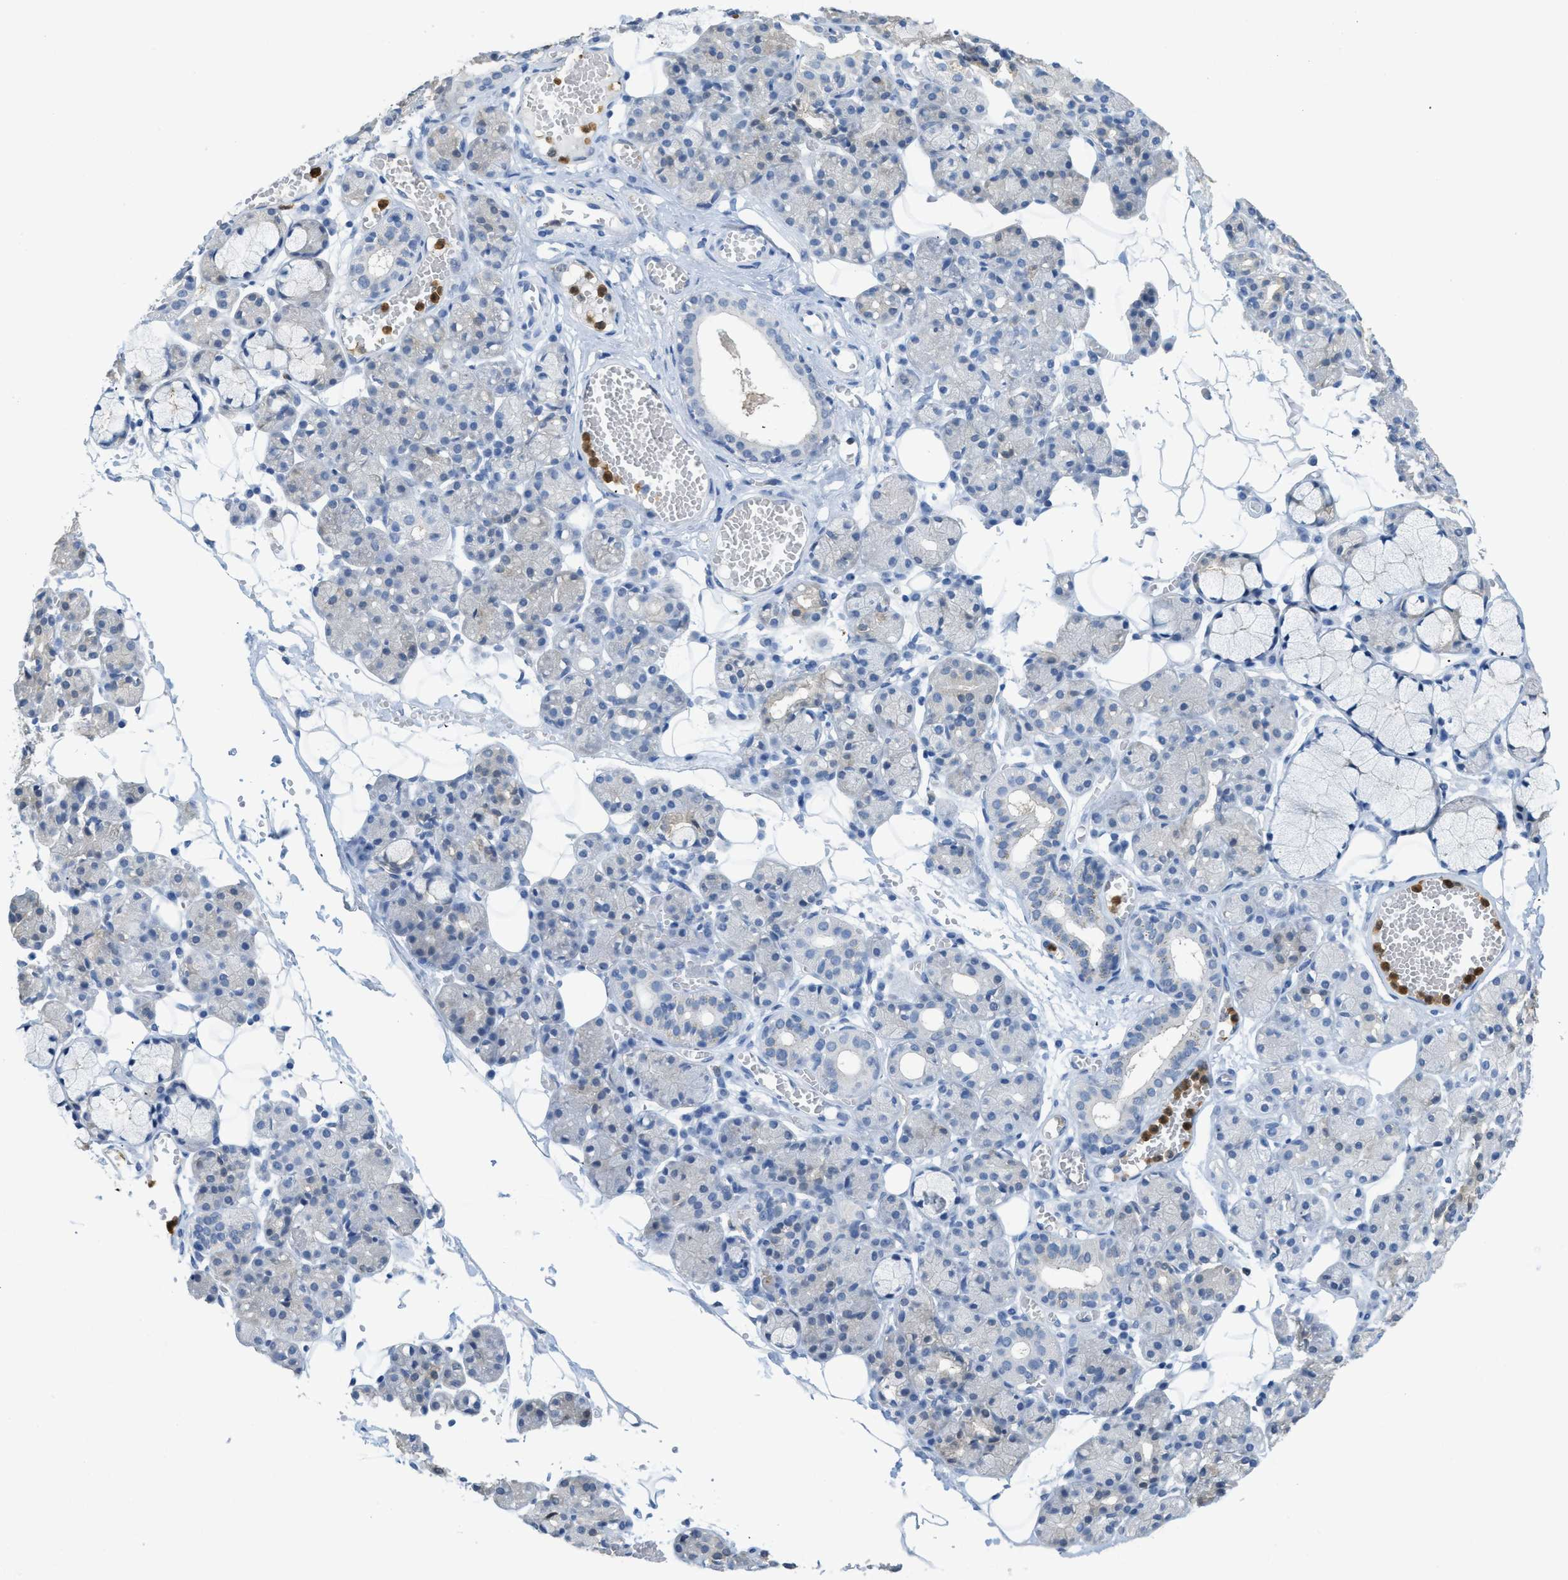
{"staining": {"intensity": "weak", "quantity": "<25%", "location": "cytoplasmic/membranous"}, "tissue": "salivary gland", "cell_type": "Glandular cells", "image_type": "normal", "snomed": [{"axis": "morphology", "description": "Normal tissue, NOS"}, {"axis": "topography", "description": "Salivary gland"}], "caption": "High power microscopy image of an IHC photomicrograph of benign salivary gland, revealing no significant staining in glandular cells.", "gene": "SERPINB1", "patient": {"sex": "male", "age": 63}}